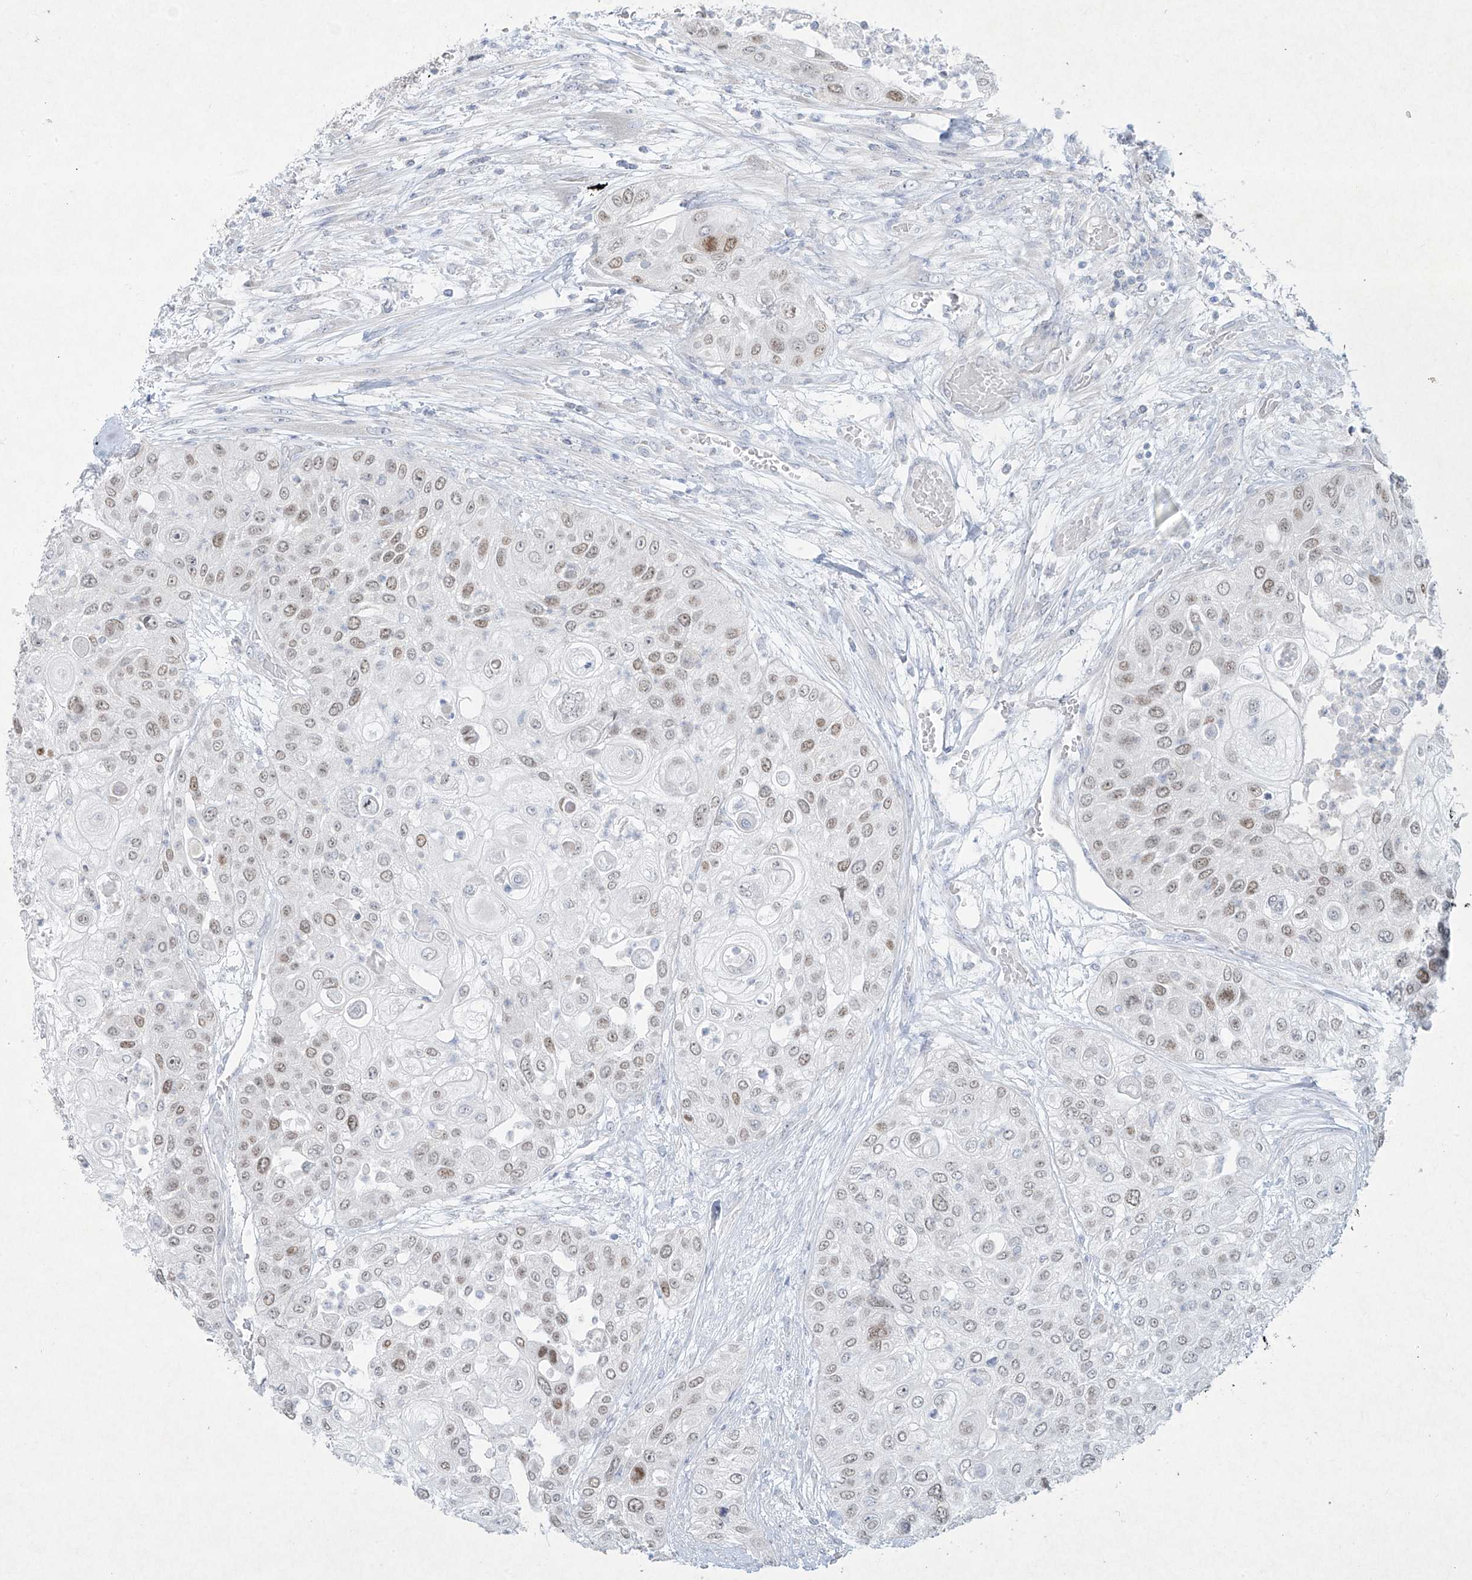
{"staining": {"intensity": "weak", "quantity": "25%-75%", "location": "nuclear"}, "tissue": "urothelial cancer", "cell_type": "Tumor cells", "image_type": "cancer", "snomed": [{"axis": "morphology", "description": "Urothelial carcinoma, High grade"}, {"axis": "topography", "description": "Urinary bladder"}], "caption": "An immunohistochemistry (IHC) histopathology image of neoplastic tissue is shown. Protein staining in brown highlights weak nuclear positivity in high-grade urothelial carcinoma within tumor cells.", "gene": "PAX6", "patient": {"sex": "female", "age": 79}}